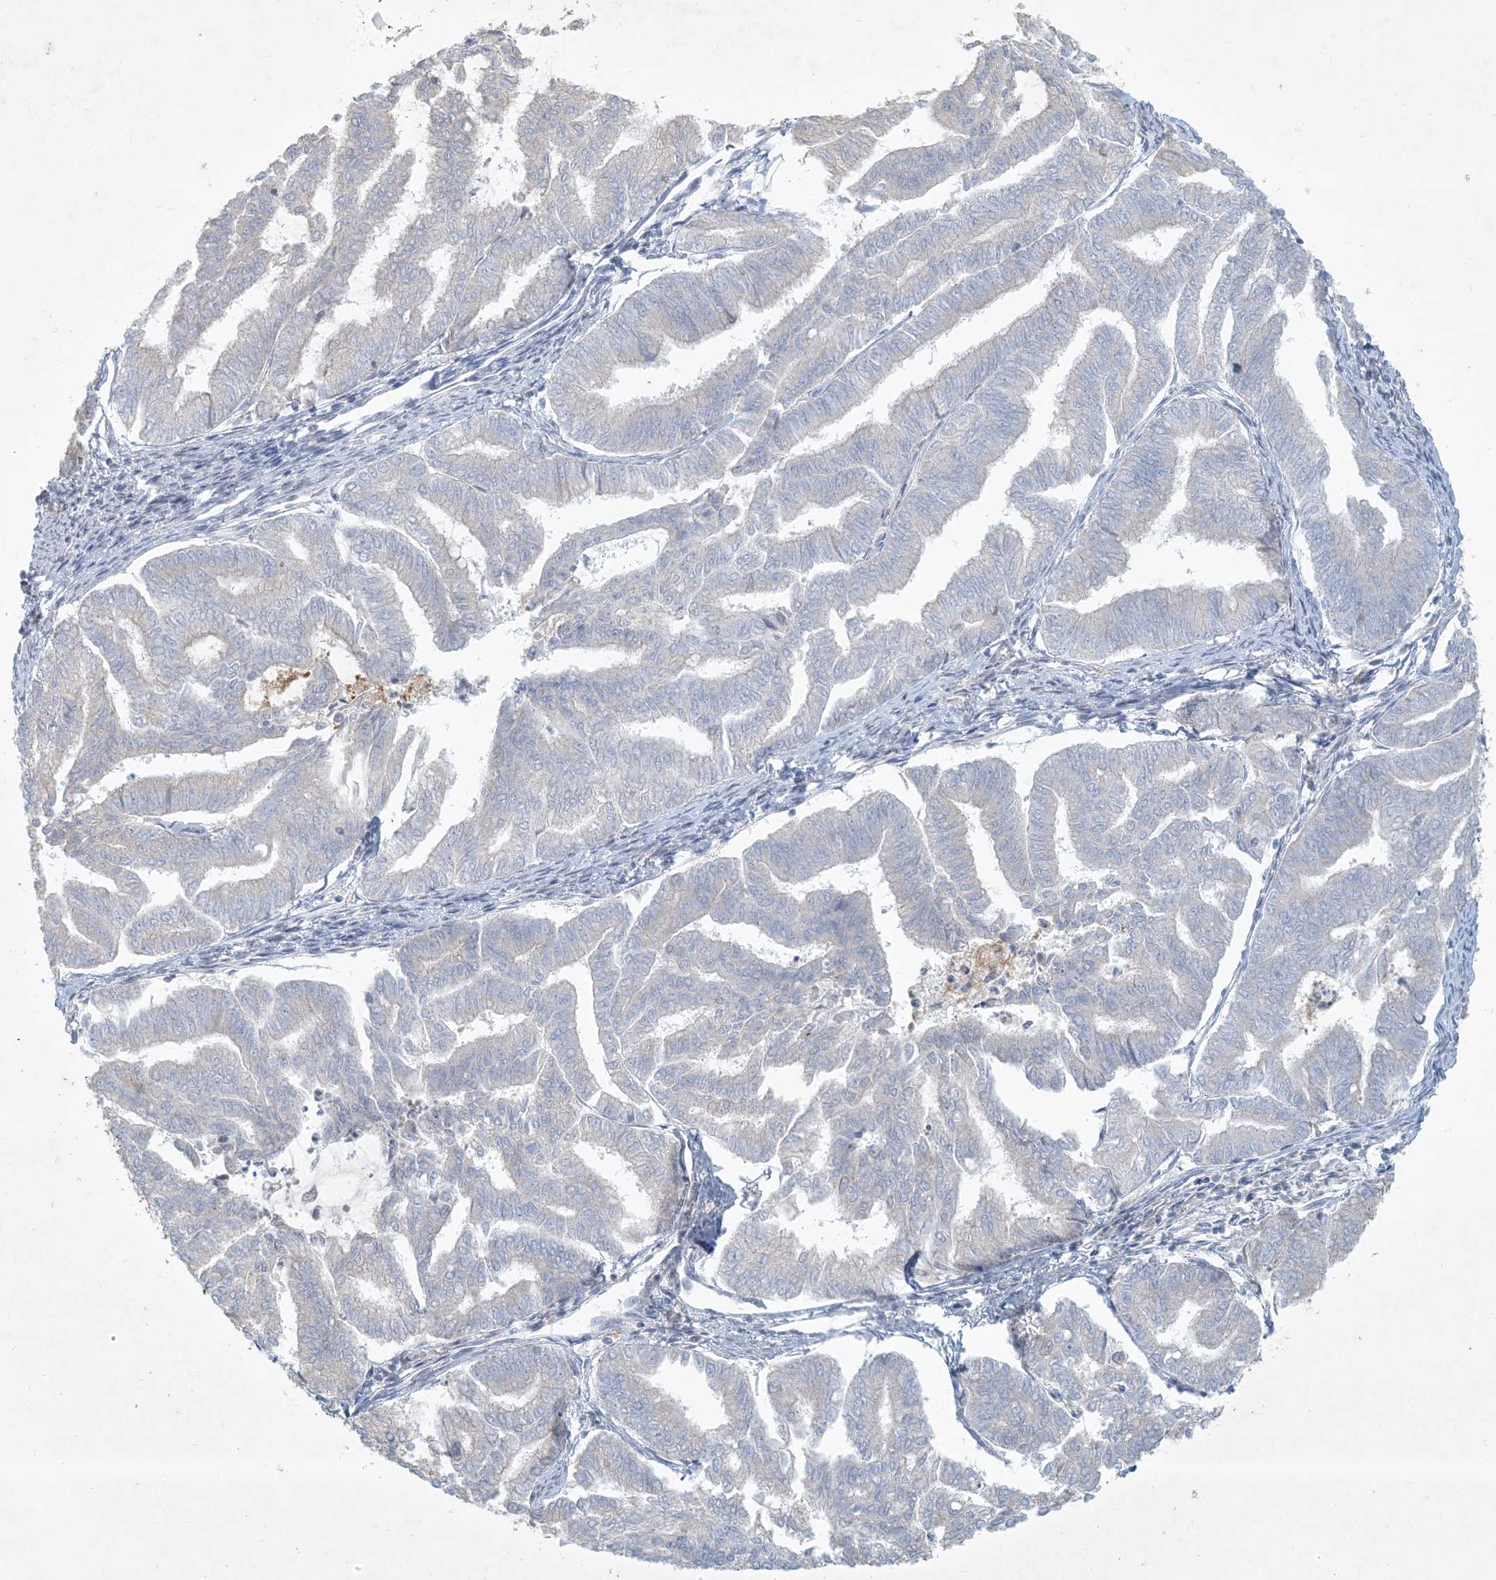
{"staining": {"intensity": "negative", "quantity": "none", "location": "none"}, "tissue": "endometrial cancer", "cell_type": "Tumor cells", "image_type": "cancer", "snomed": [{"axis": "morphology", "description": "Adenocarcinoma, NOS"}, {"axis": "topography", "description": "Endometrium"}], "caption": "DAB immunohistochemical staining of adenocarcinoma (endometrial) shows no significant positivity in tumor cells.", "gene": "BCORL1", "patient": {"sex": "female", "age": 79}}